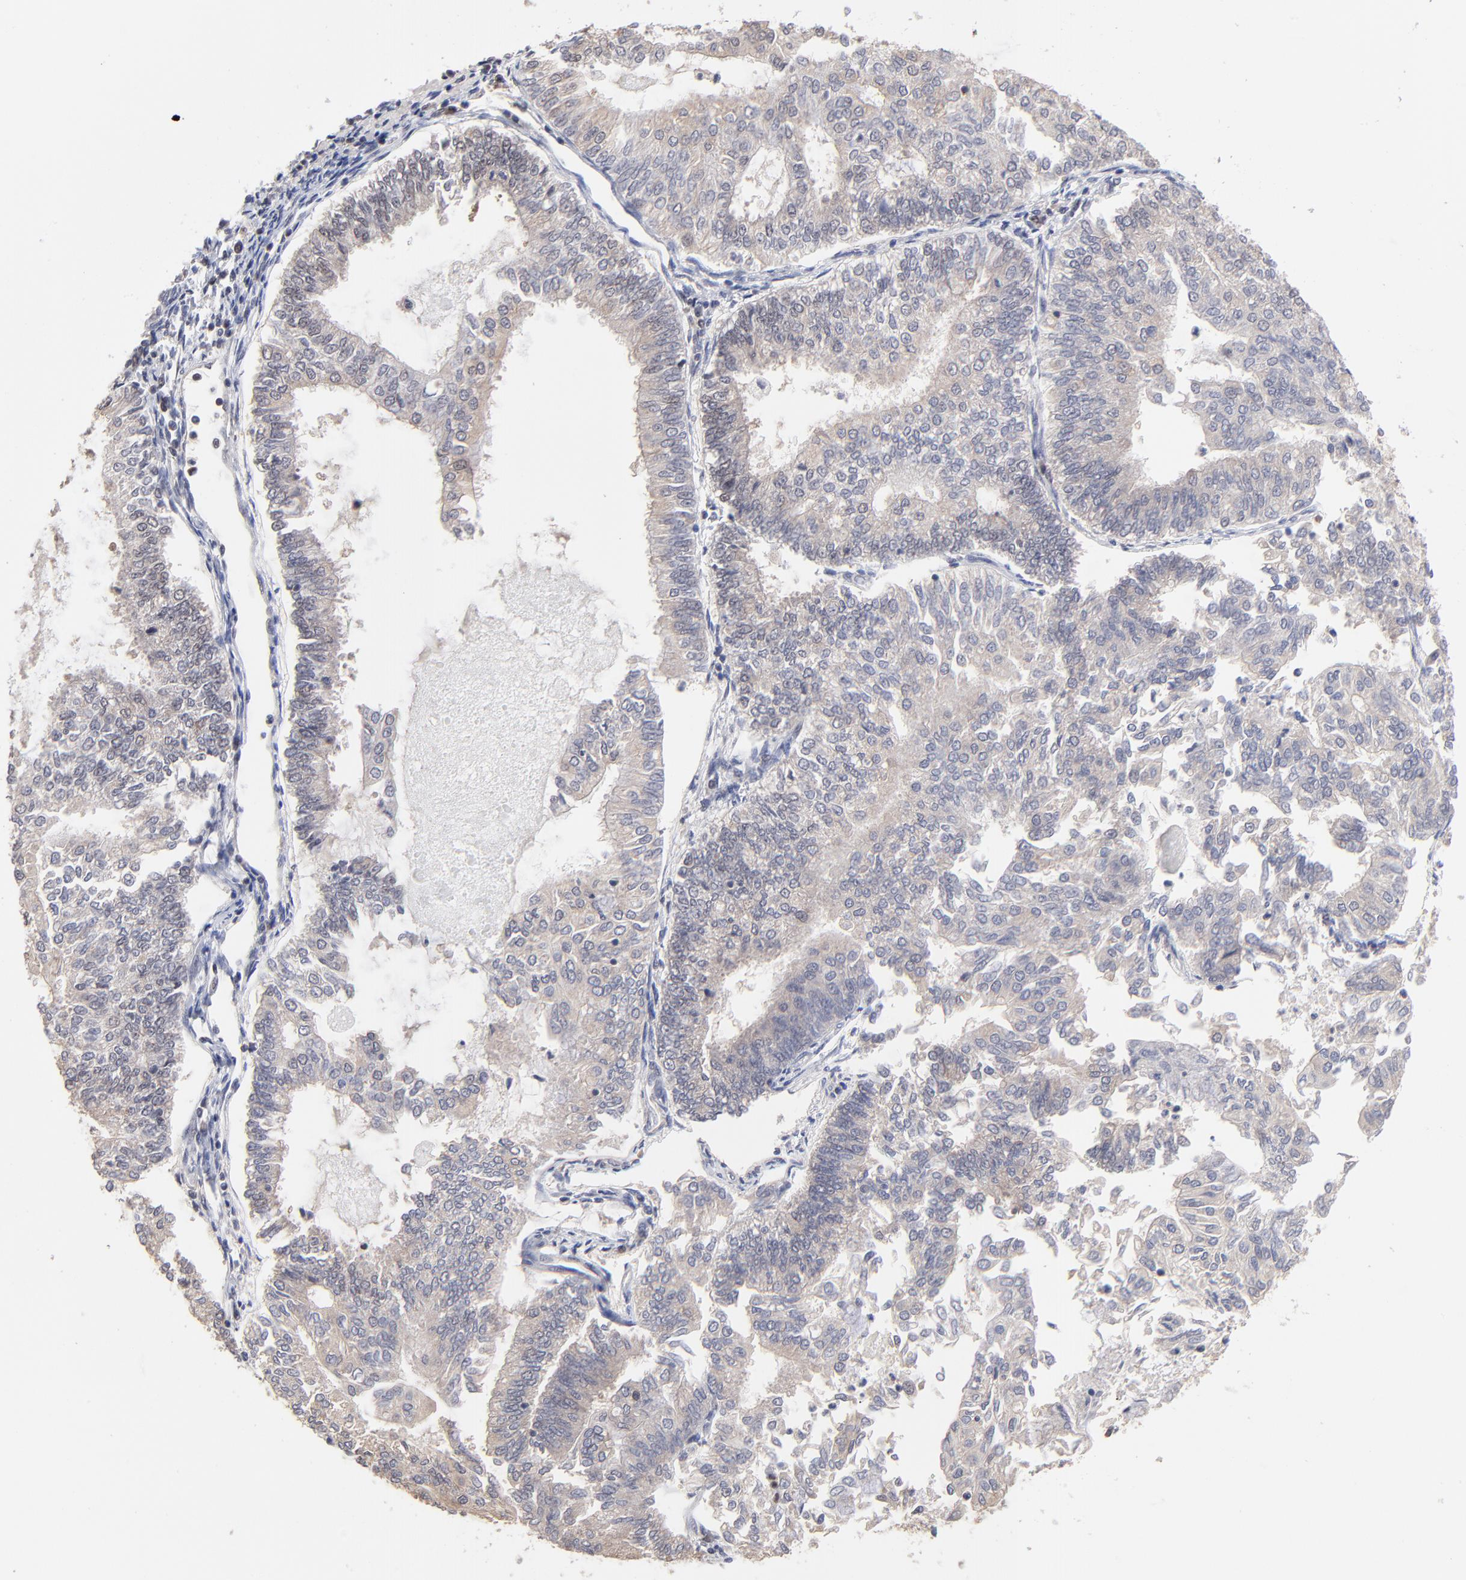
{"staining": {"intensity": "weak", "quantity": ">75%", "location": "cytoplasmic/membranous"}, "tissue": "endometrial cancer", "cell_type": "Tumor cells", "image_type": "cancer", "snomed": [{"axis": "morphology", "description": "Adenocarcinoma, NOS"}, {"axis": "topography", "description": "Endometrium"}], "caption": "DAB immunohistochemical staining of human endometrial cancer (adenocarcinoma) reveals weak cytoplasmic/membranous protein staining in approximately >75% of tumor cells. The staining was performed using DAB to visualize the protein expression in brown, while the nuclei were stained in blue with hematoxylin (Magnification: 20x).", "gene": "DSN1", "patient": {"sex": "female", "age": 59}}